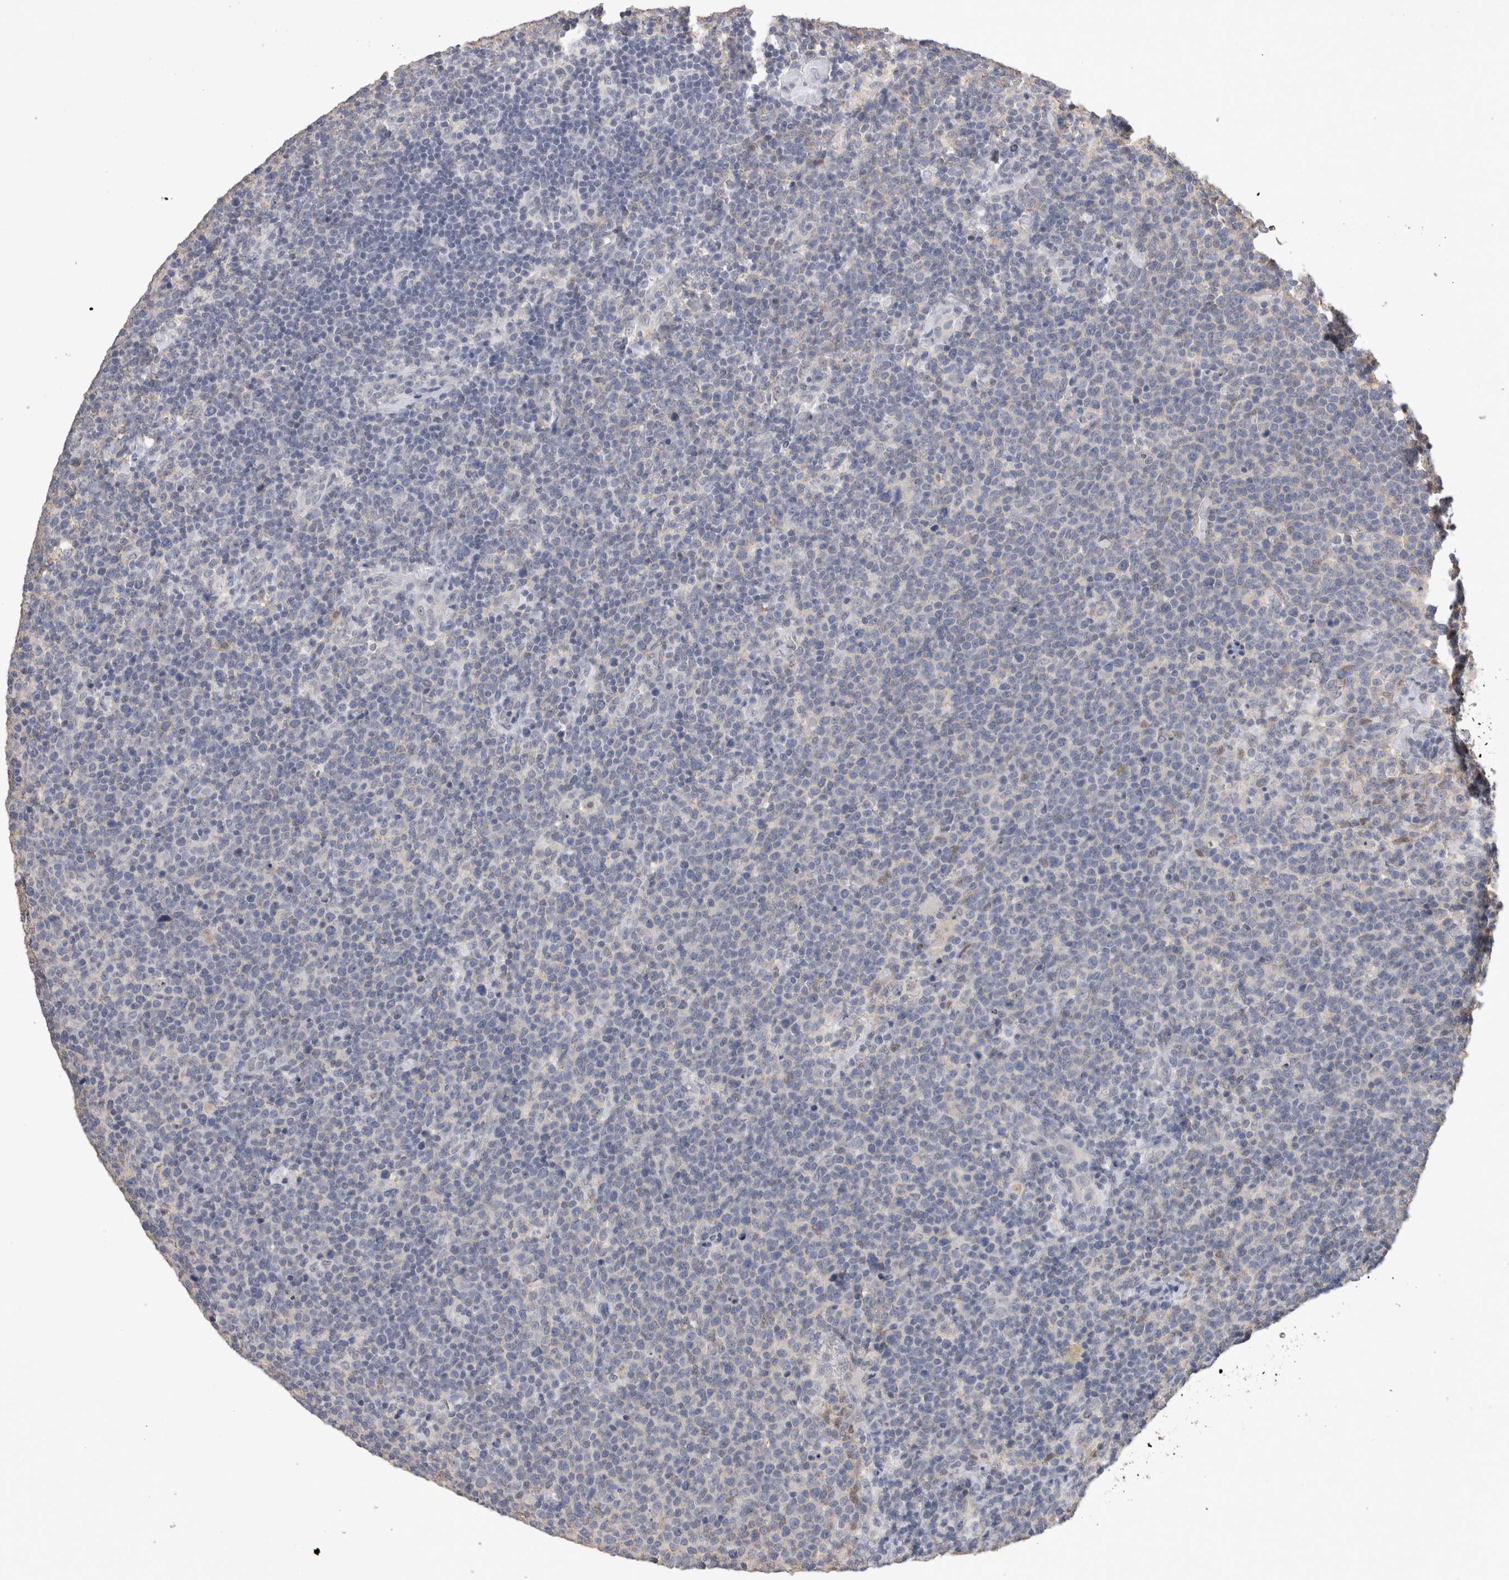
{"staining": {"intensity": "negative", "quantity": "none", "location": "none"}, "tissue": "lymphoma", "cell_type": "Tumor cells", "image_type": "cancer", "snomed": [{"axis": "morphology", "description": "Malignant lymphoma, non-Hodgkin's type, High grade"}, {"axis": "topography", "description": "Lymph node"}], "caption": "Tumor cells show no significant positivity in high-grade malignant lymphoma, non-Hodgkin's type.", "gene": "FHOD3", "patient": {"sex": "male", "age": 61}}